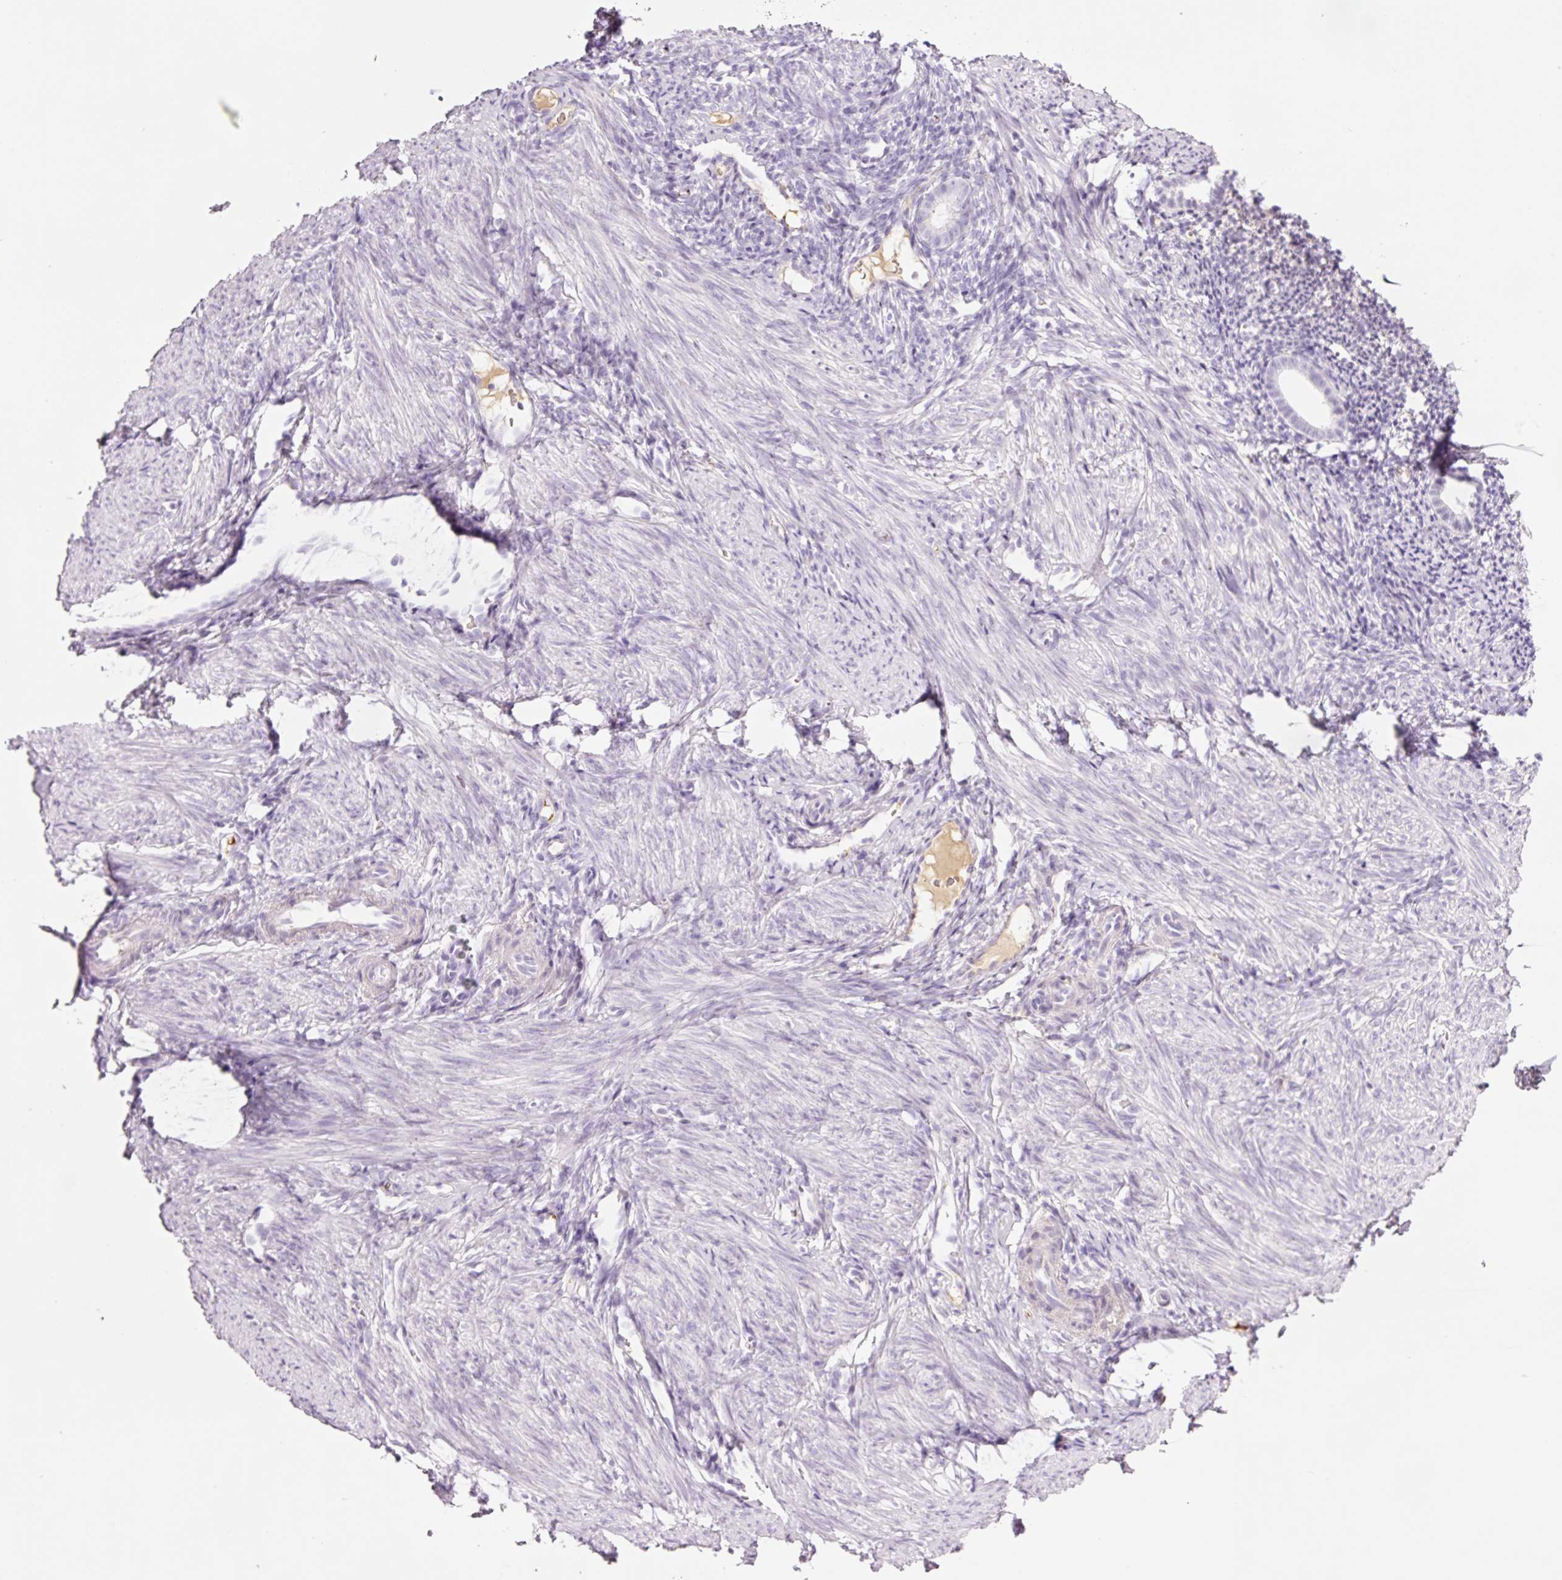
{"staining": {"intensity": "negative", "quantity": "none", "location": "none"}, "tissue": "endometrium", "cell_type": "Cells in endometrial stroma", "image_type": "normal", "snomed": [{"axis": "morphology", "description": "Normal tissue, NOS"}, {"axis": "topography", "description": "Endometrium"}], "caption": "Immunohistochemical staining of normal endometrium exhibits no significant positivity in cells in endometrial stroma. (DAB immunohistochemistry (IHC) with hematoxylin counter stain).", "gene": "KLF1", "patient": {"sex": "female", "age": 39}}